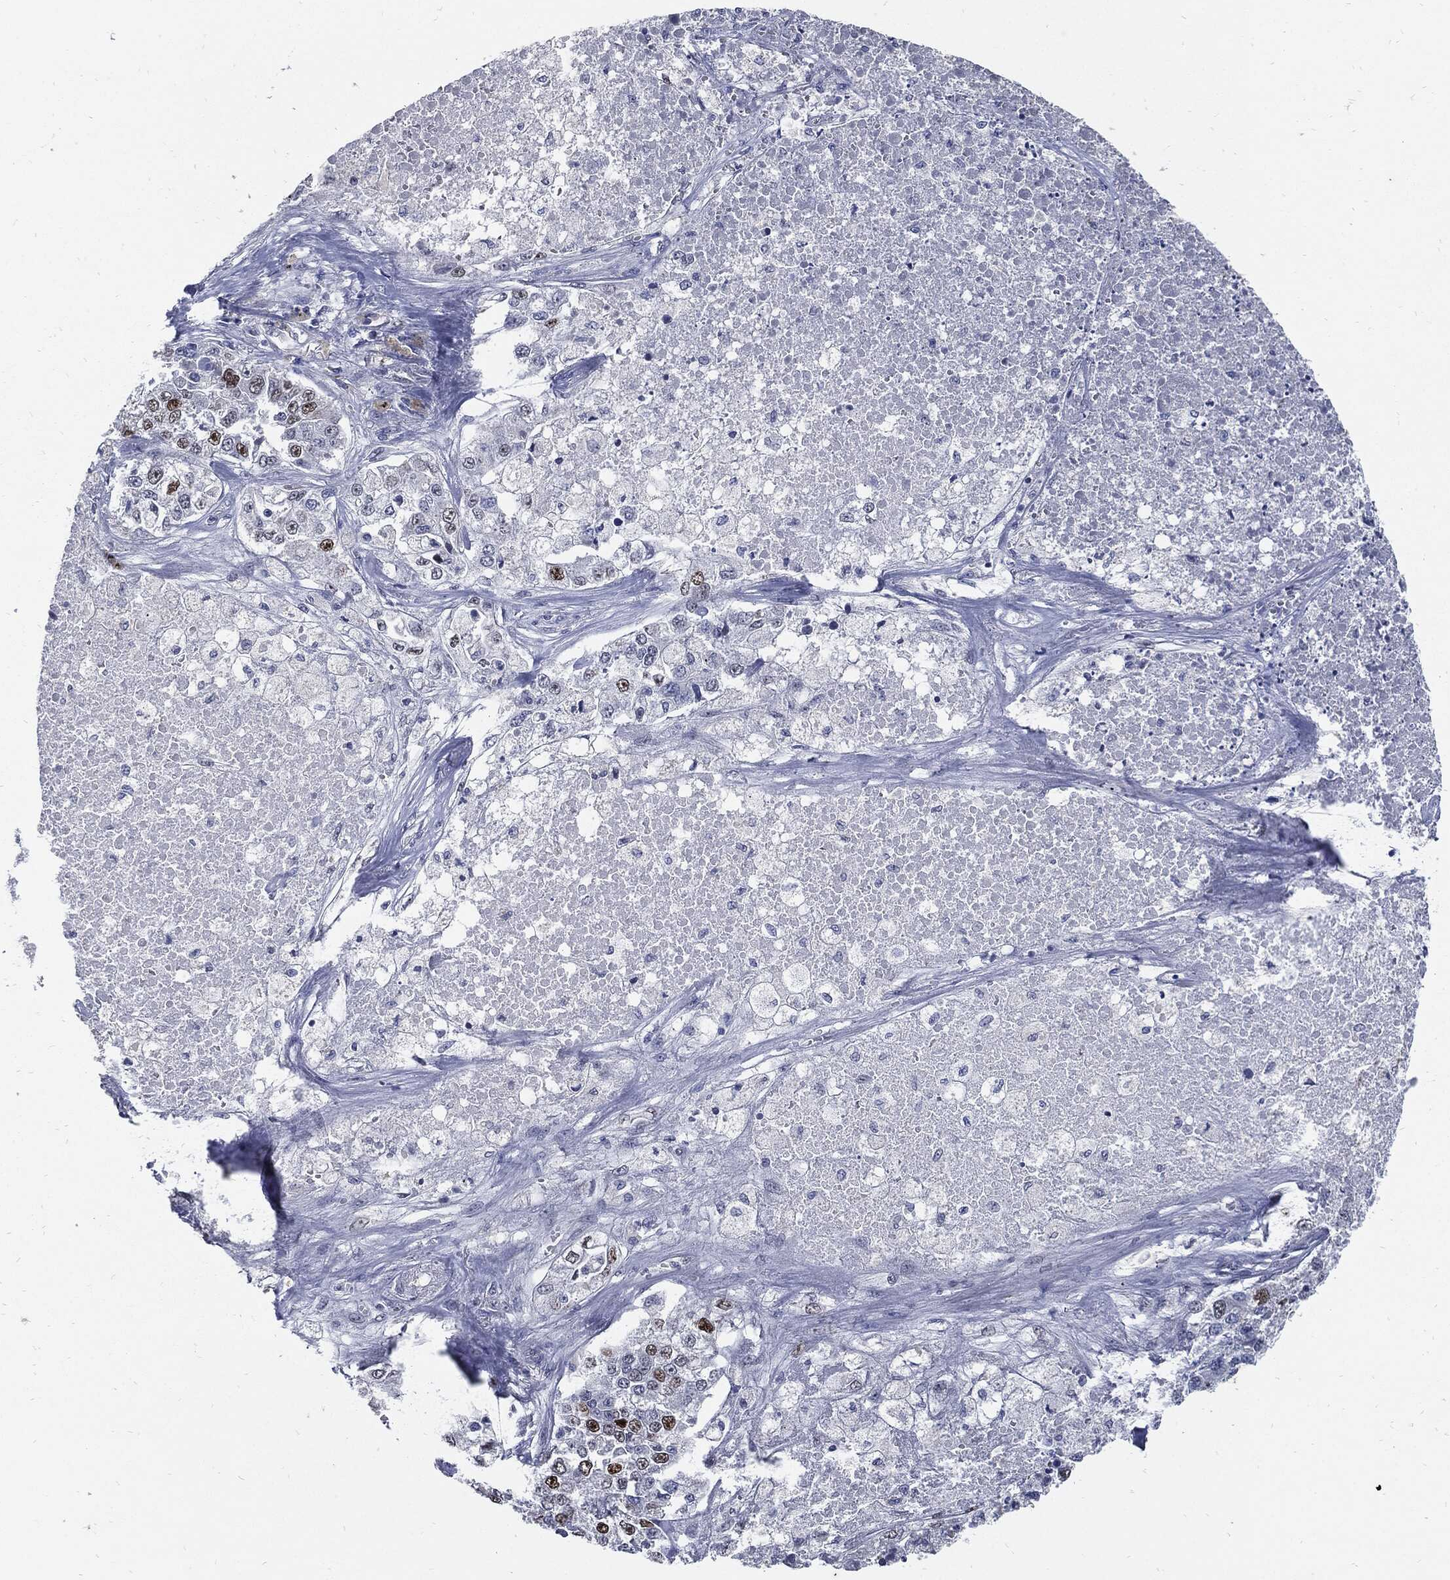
{"staining": {"intensity": "strong", "quantity": "<25%", "location": "nuclear"}, "tissue": "lung cancer", "cell_type": "Tumor cells", "image_type": "cancer", "snomed": [{"axis": "morphology", "description": "Adenocarcinoma, NOS"}, {"axis": "topography", "description": "Lung"}], "caption": "DAB immunohistochemical staining of human lung adenocarcinoma reveals strong nuclear protein positivity in approximately <25% of tumor cells.", "gene": "NBN", "patient": {"sex": "male", "age": 49}}